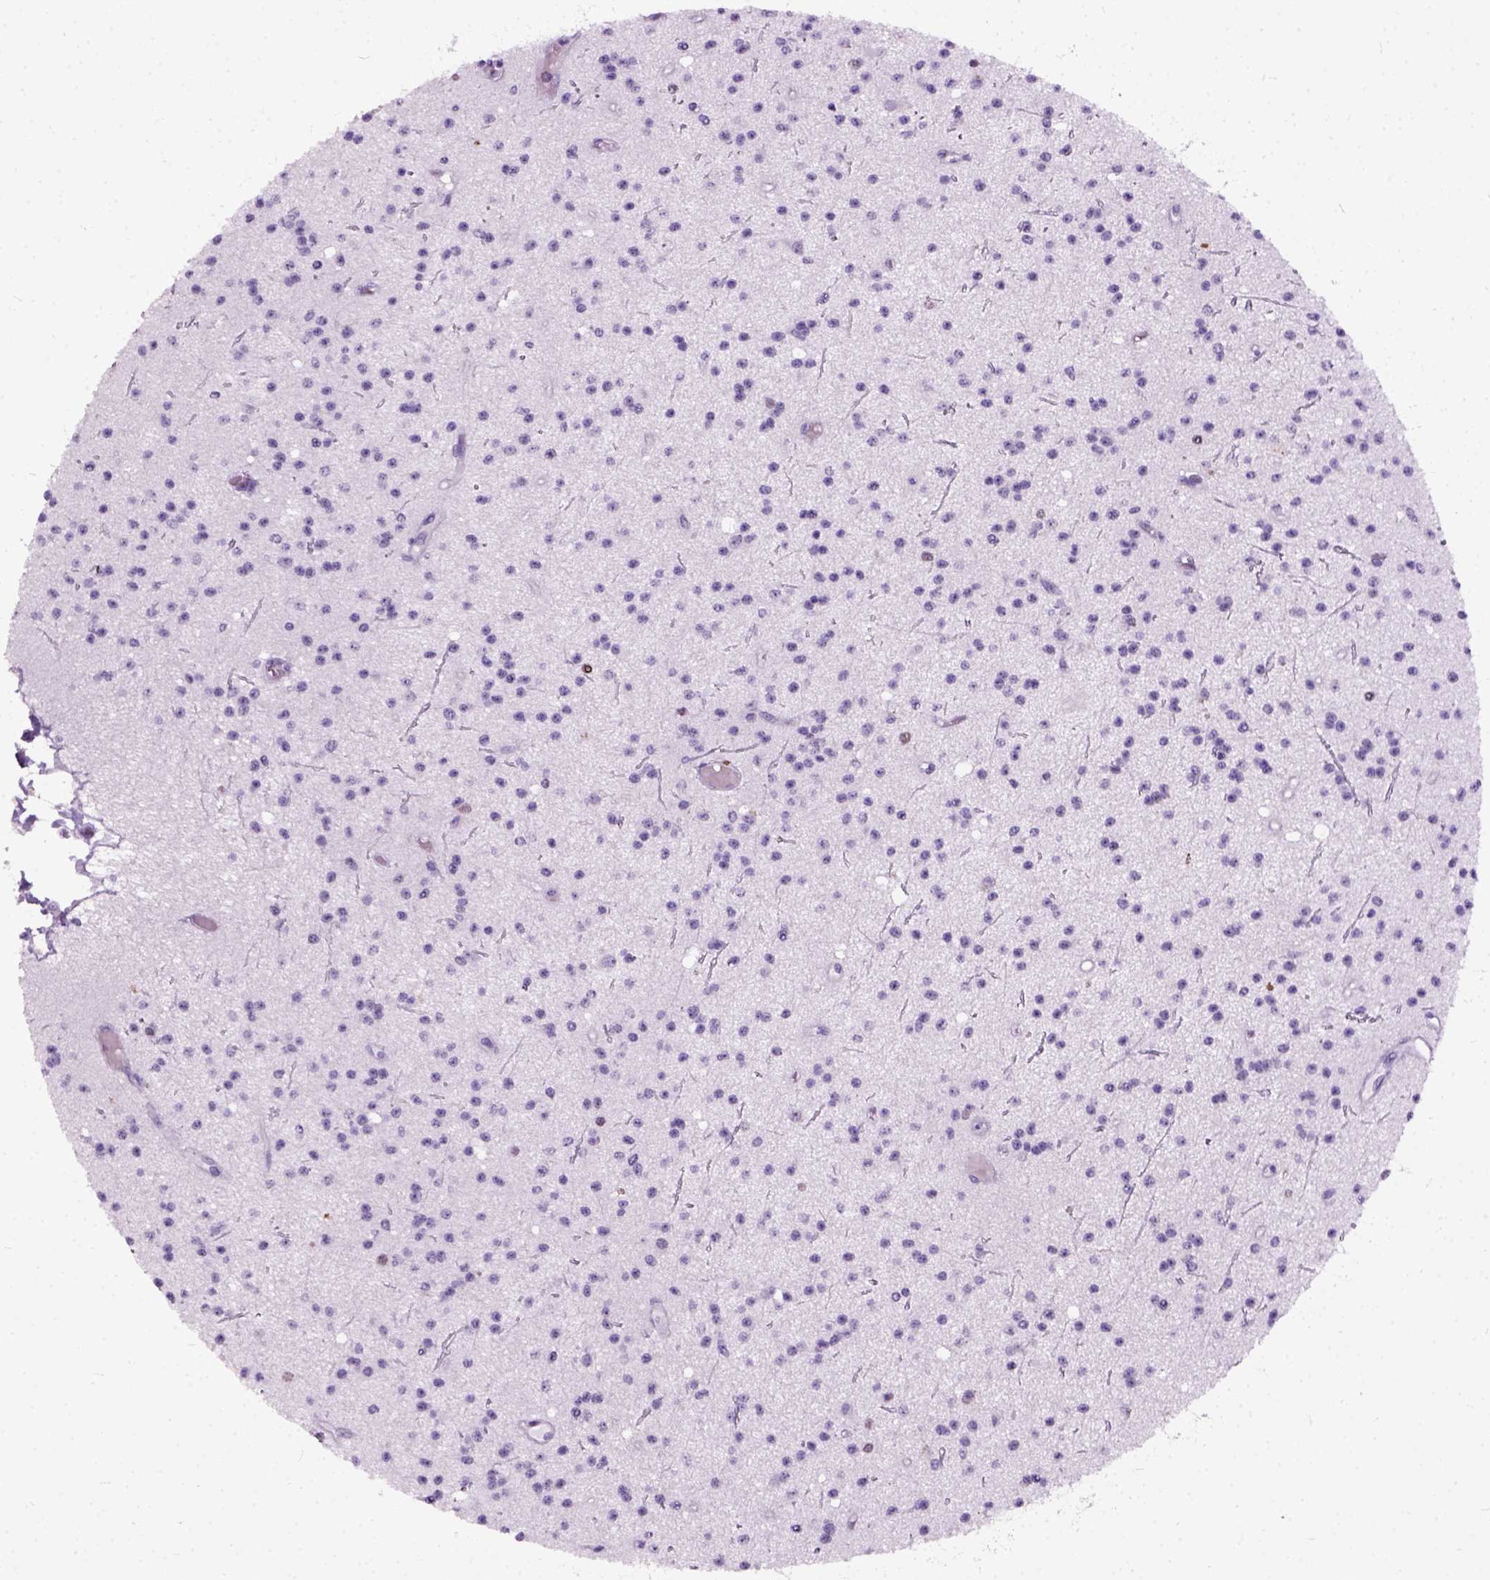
{"staining": {"intensity": "negative", "quantity": "none", "location": "none"}, "tissue": "glioma", "cell_type": "Tumor cells", "image_type": "cancer", "snomed": [{"axis": "morphology", "description": "Glioma, malignant, Low grade"}, {"axis": "topography", "description": "Brain"}], "caption": "Protein analysis of glioma displays no significant positivity in tumor cells.", "gene": "AXDND1", "patient": {"sex": "male", "age": 27}}